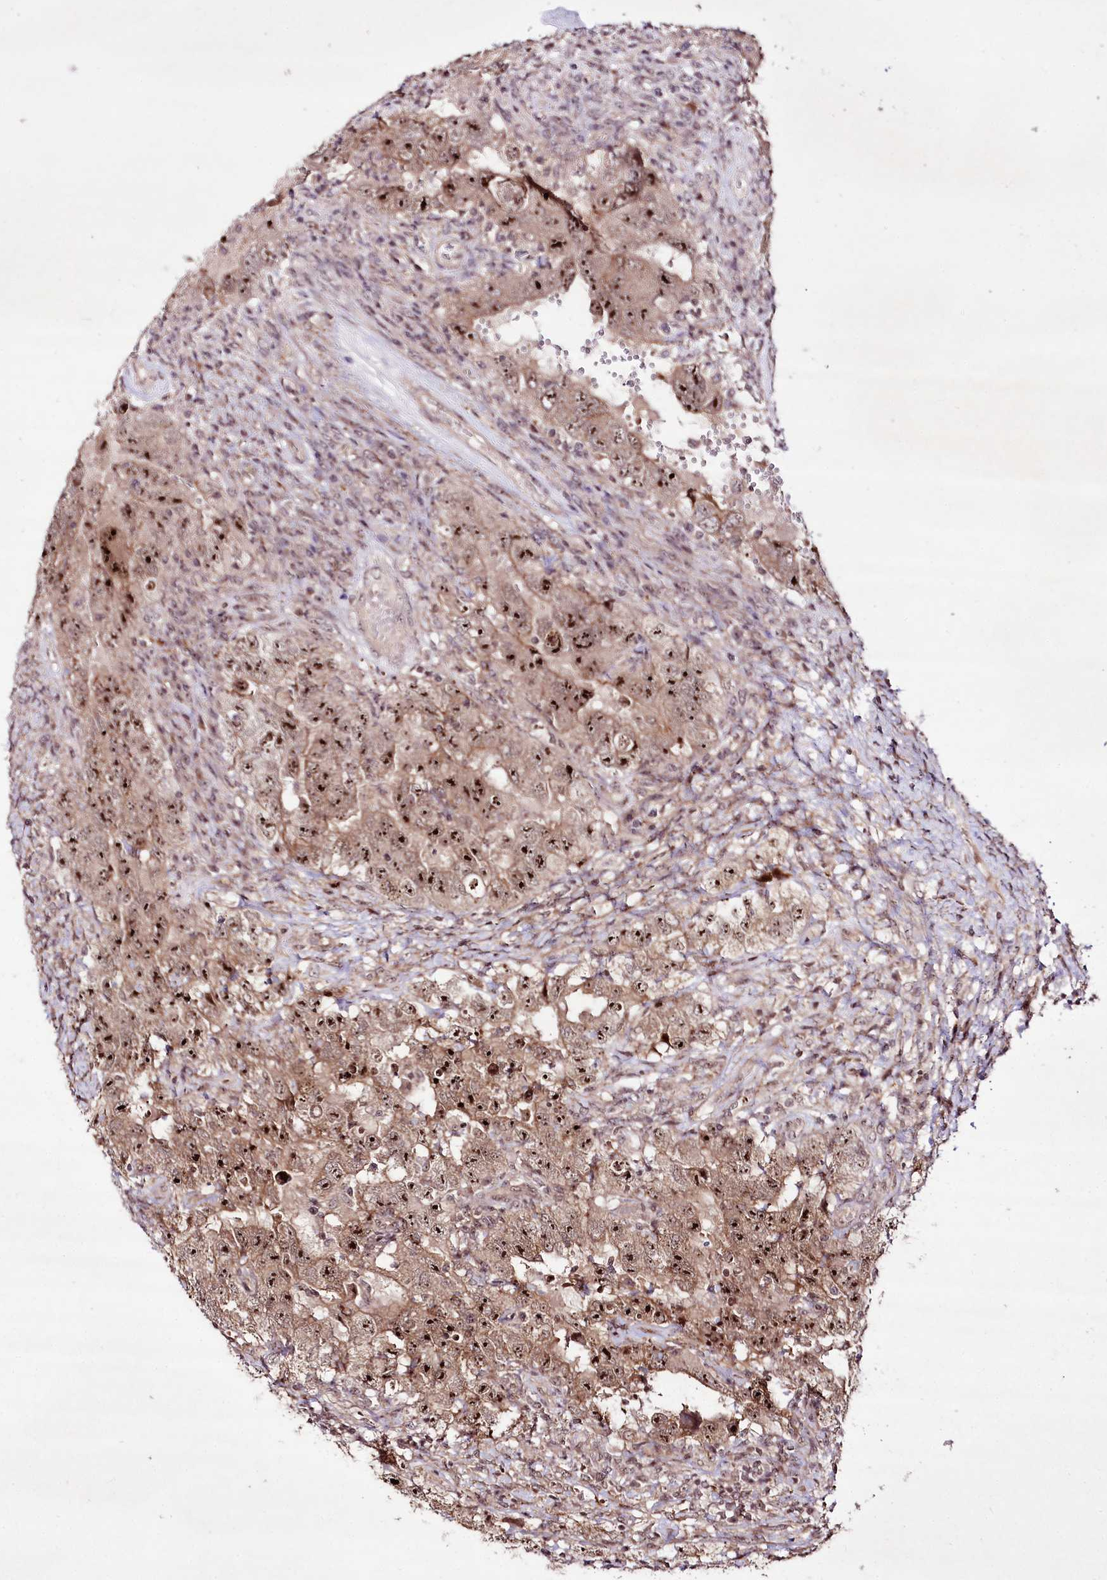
{"staining": {"intensity": "moderate", "quantity": ">75%", "location": "nuclear"}, "tissue": "testis cancer", "cell_type": "Tumor cells", "image_type": "cancer", "snomed": [{"axis": "morphology", "description": "Carcinoma, Embryonal, NOS"}, {"axis": "topography", "description": "Testis"}], "caption": "High-power microscopy captured an immunohistochemistry (IHC) image of embryonal carcinoma (testis), revealing moderate nuclear expression in approximately >75% of tumor cells. (DAB IHC with brightfield microscopy, high magnification).", "gene": "CCDC59", "patient": {"sex": "male", "age": 26}}